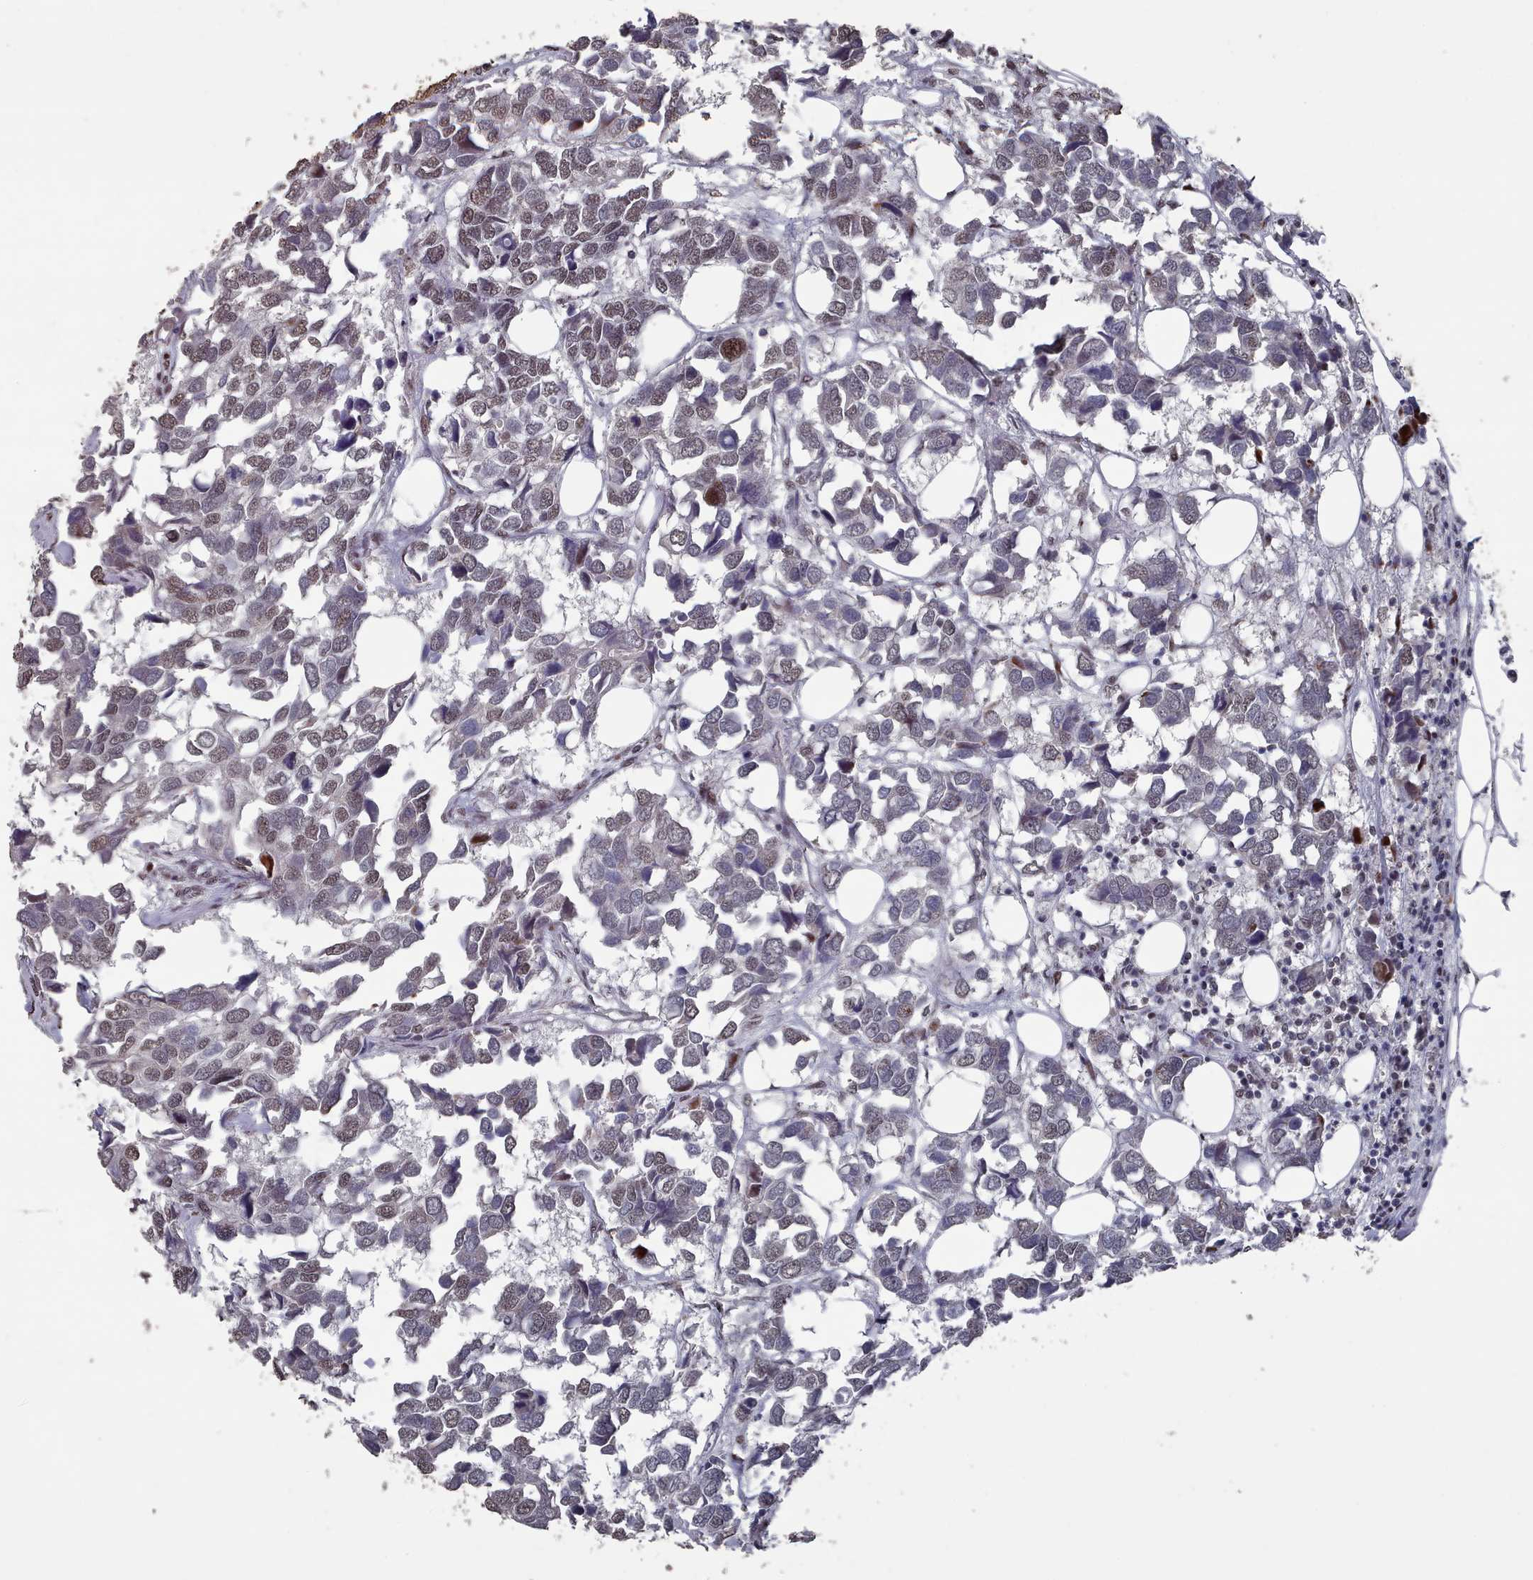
{"staining": {"intensity": "moderate", "quantity": "25%-75%", "location": "nuclear"}, "tissue": "breast cancer", "cell_type": "Tumor cells", "image_type": "cancer", "snomed": [{"axis": "morphology", "description": "Duct carcinoma"}, {"axis": "topography", "description": "Breast"}], "caption": "High-power microscopy captured an IHC micrograph of infiltrating ductal carcinoma (breast), revealing moderate nuclear positivity in about 25%-75% of tumor cells.", "gene": "PNRC2", "patient": {"sex": "female", "age": 83}}